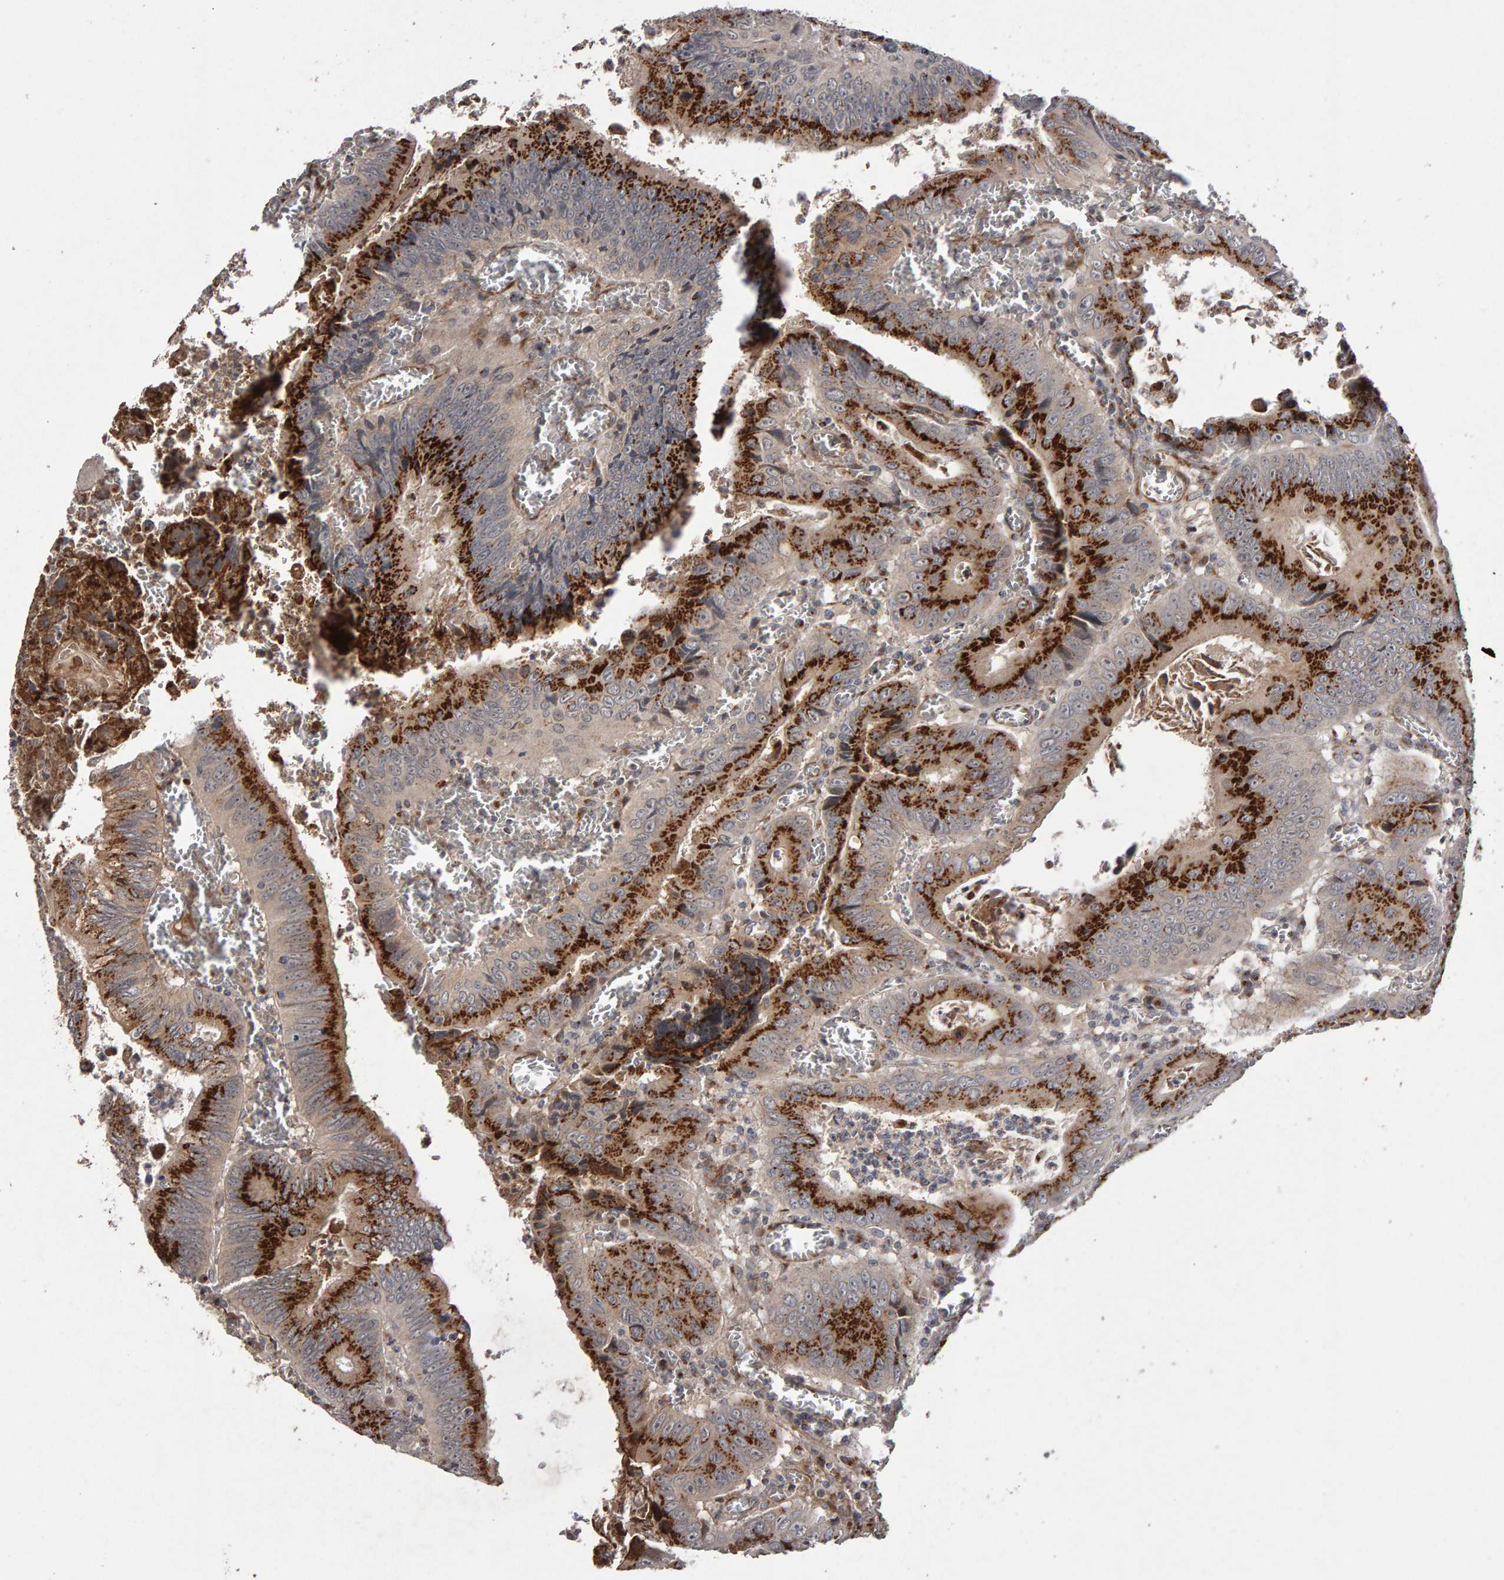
{"staining": {"intensity": "strong", "quantity": "25%-75%", "location": "cytoplasmic/membranous"}, "tissue": "colorectal cancer", "cell_type": "Tumor cells", "image_type": "cancer", "snomed": [{"axis": "morphology", "description": "Inflammation, NOS"}, {"axis": "morphology", "description": "Adenocarcinoma, NOS"}, {"axis": "topography", "description": "Colon"}], "caption": "This photomicrograph displays IHC staining of adenocarcinoma (colorectal), with high strong cytoplasmic/membranous staining in about 25%-75% of tumor cells.", "gene": "CANT1", "patient": {"sex": "male", "age": 72}}